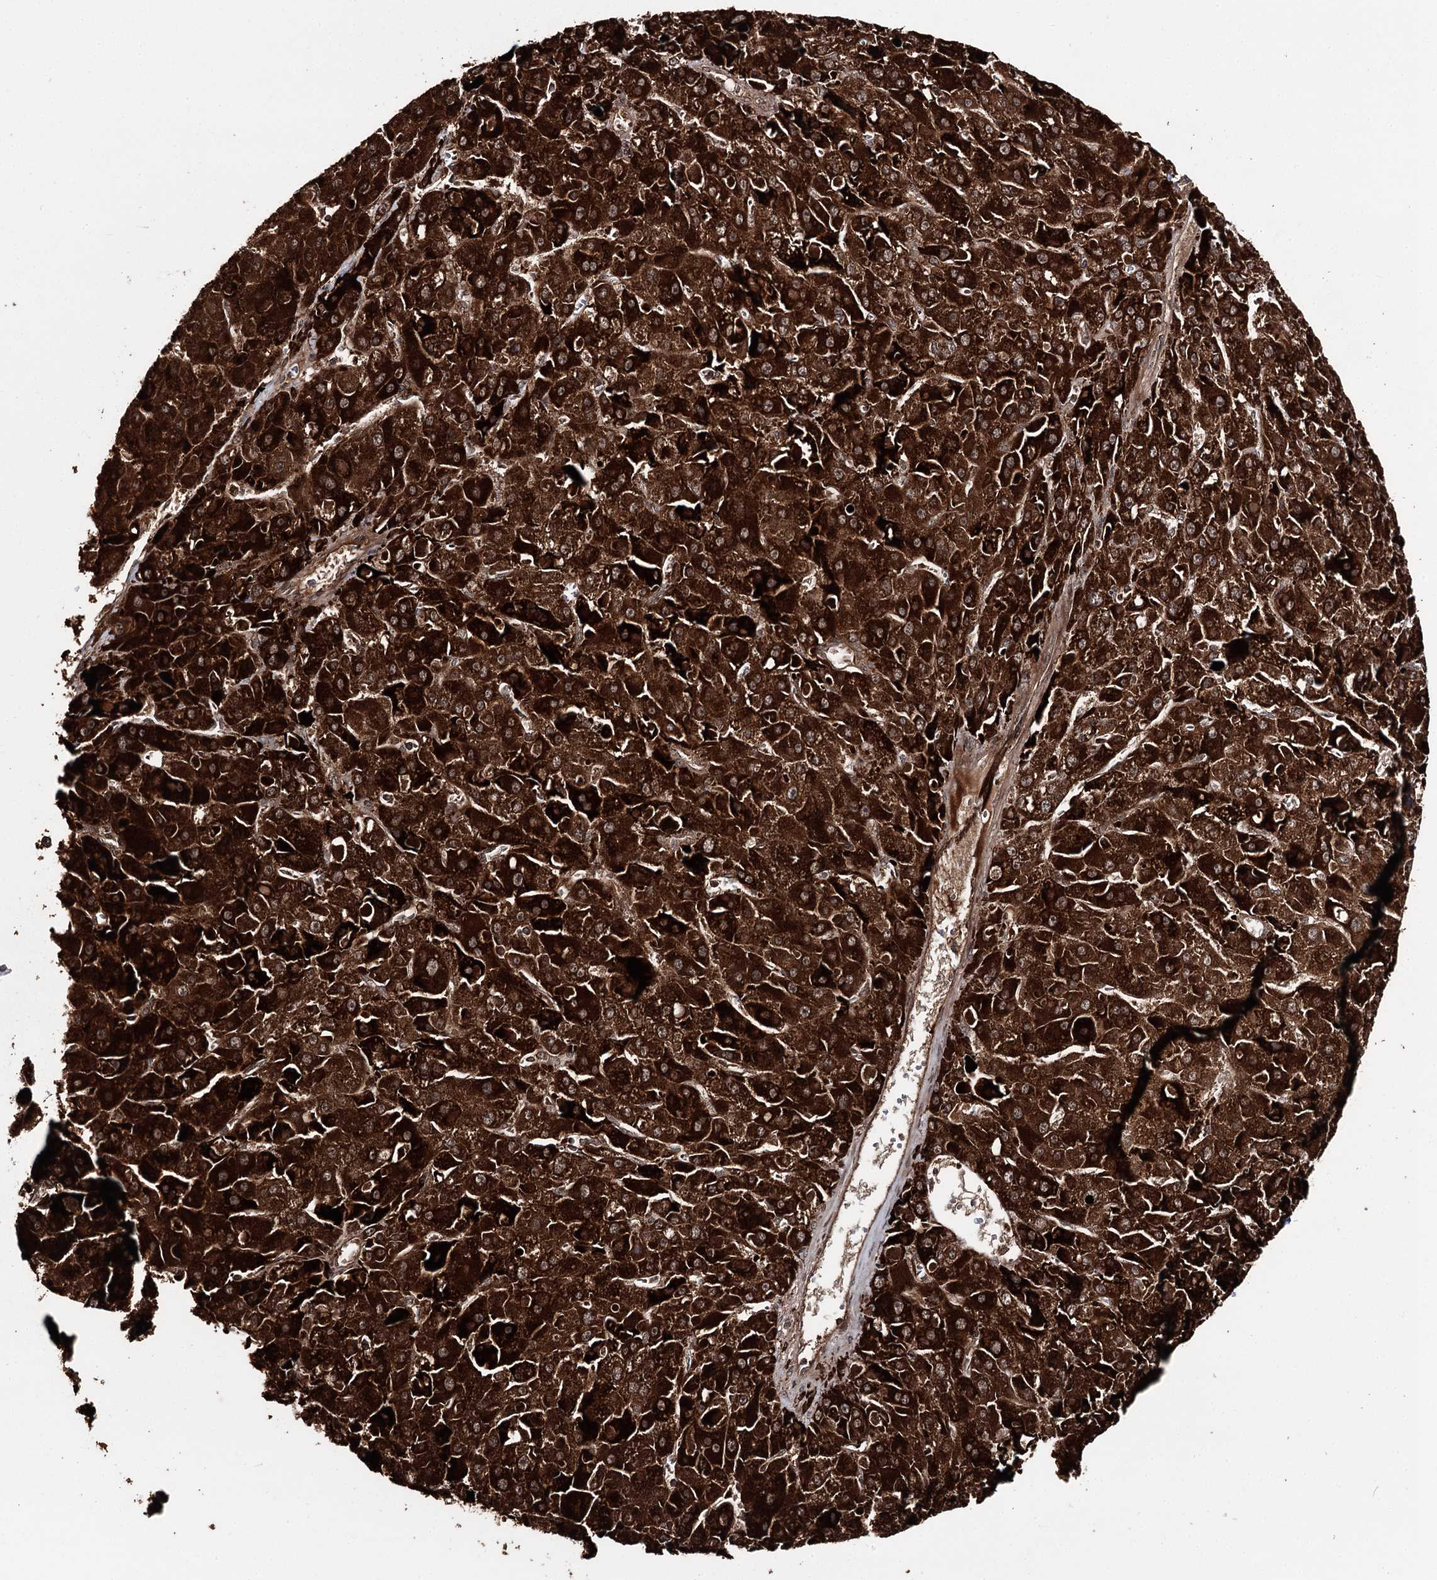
{"staining": {"intensity": "strong", "quantity": ">75%", "location": "cytoplasmic/membranous,nuclear"}, "tissue": "liver cancer", "cell_type": "Tumor cells", "image_type": "cancer", "snomed": [{"axis": "morphology", "description": "Carcinoma, Hepatocellular, NOS"}, {"axis": "topography", "description": "Liver"}], "caption": "The immunohistochemical stain highlights strong cytoplasmic/membranous and nuclear positivity in tumor cells of liver cancer tissue.", "gene": "FAM53B", "patient": {"sex": "female", "age": 73}}